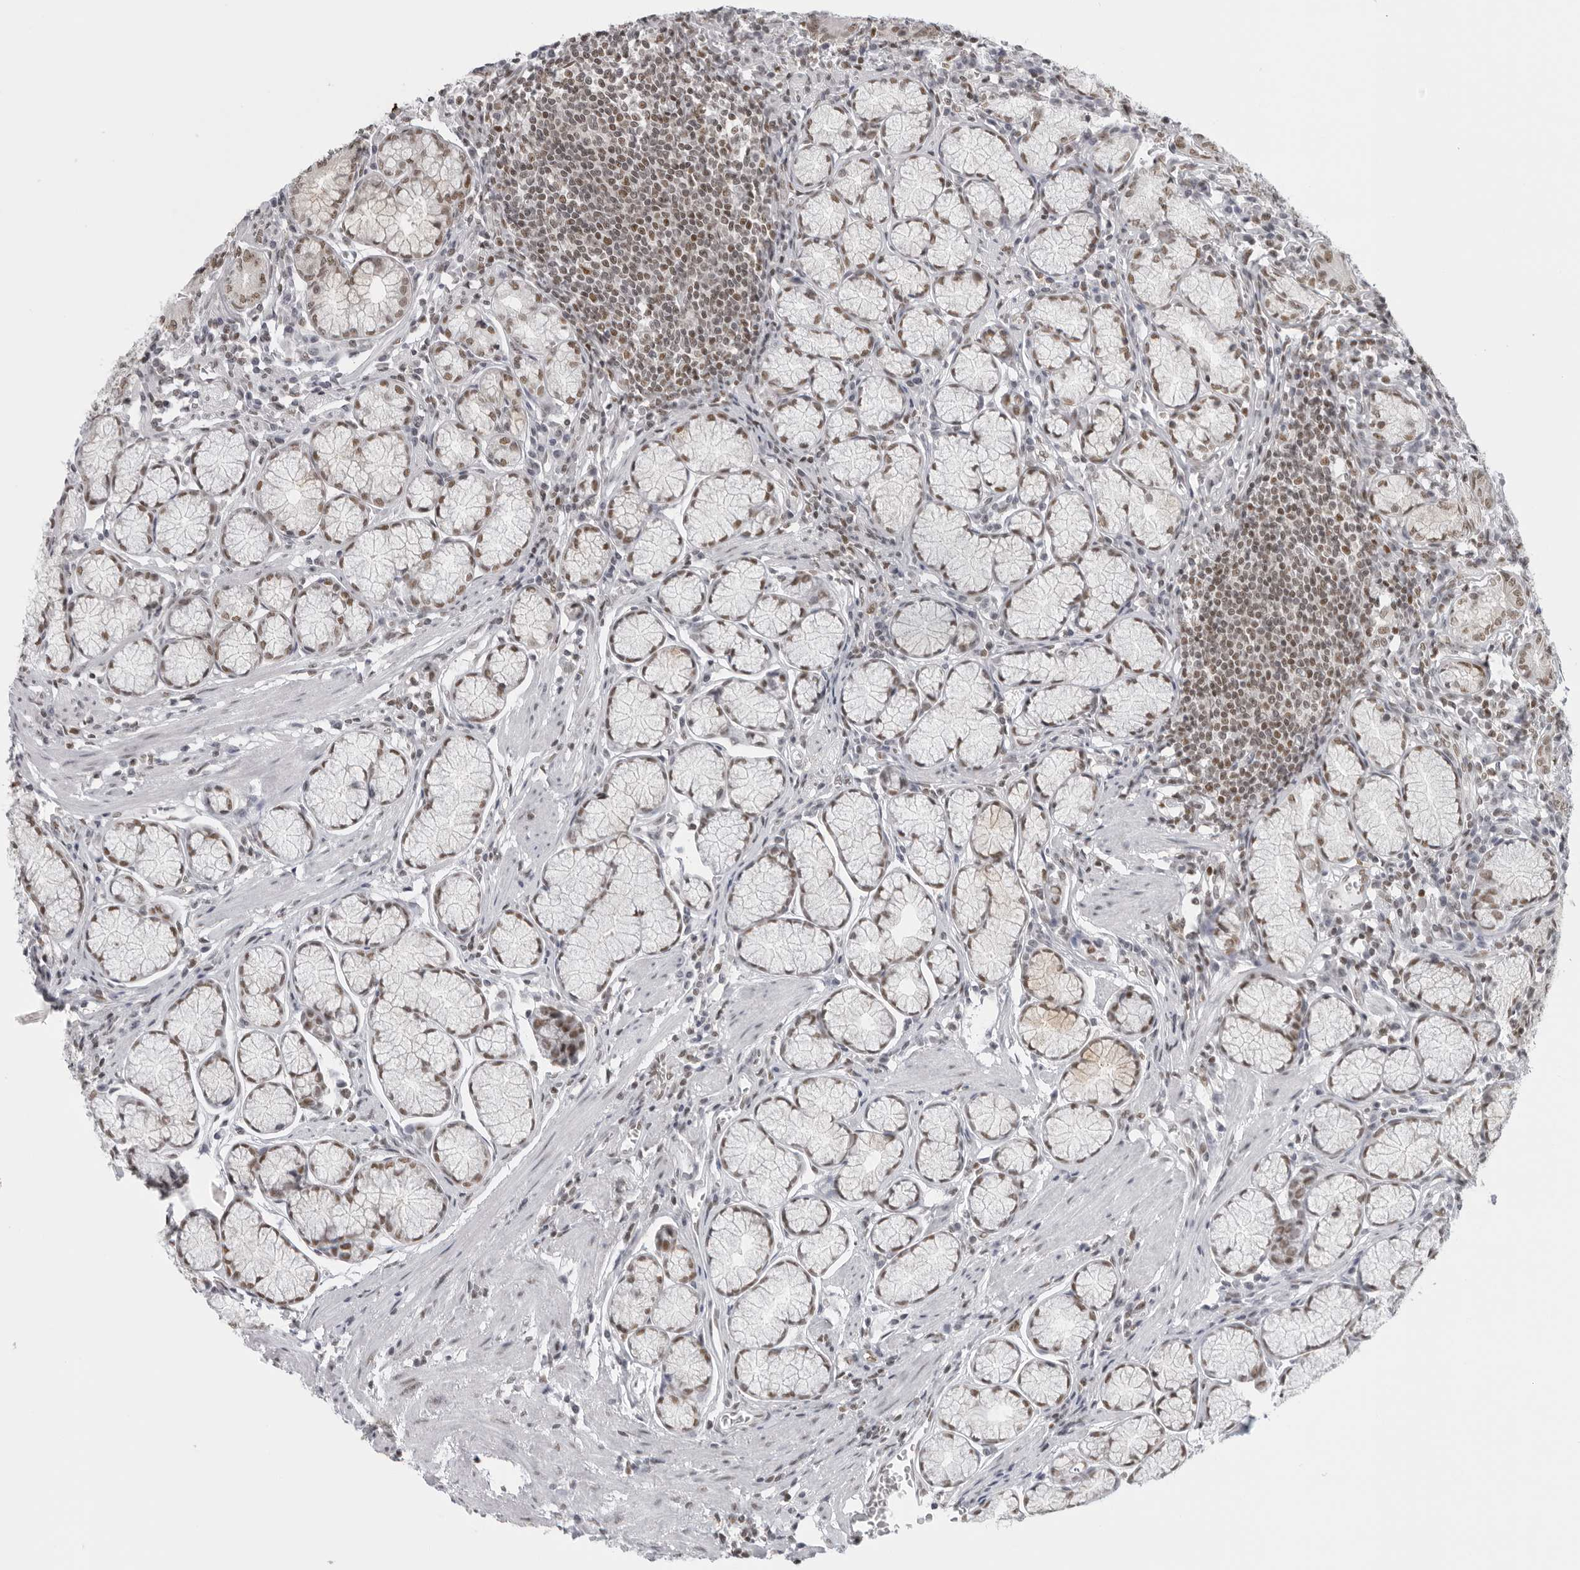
{"staining": {"intensity": "weak", "quantity": "25%-75%", "location": "cytoplasmic/membranous,nuclear"}, "tissue": "stomach", "cell_type": "Glandular cells", "image_type": "normal", "snomed": [{"axis": "morphology", "description": "Normal tissue, NOS"}, {"axis": "topography", "description": "Stomach"}], "caption": "Unremarkable stomach was stained to show a protein in brown. There is low levels of weak cytoplasmic/membranous,nuclear staining in about 25%-75% of glandular cells. The staining is performed using DAB brown chromogen to label protein expression. The nuclei are counter-stained blue using hematoxylin.", "gene": "RPA2", "patient": {"sex": "male", "age": 55}}